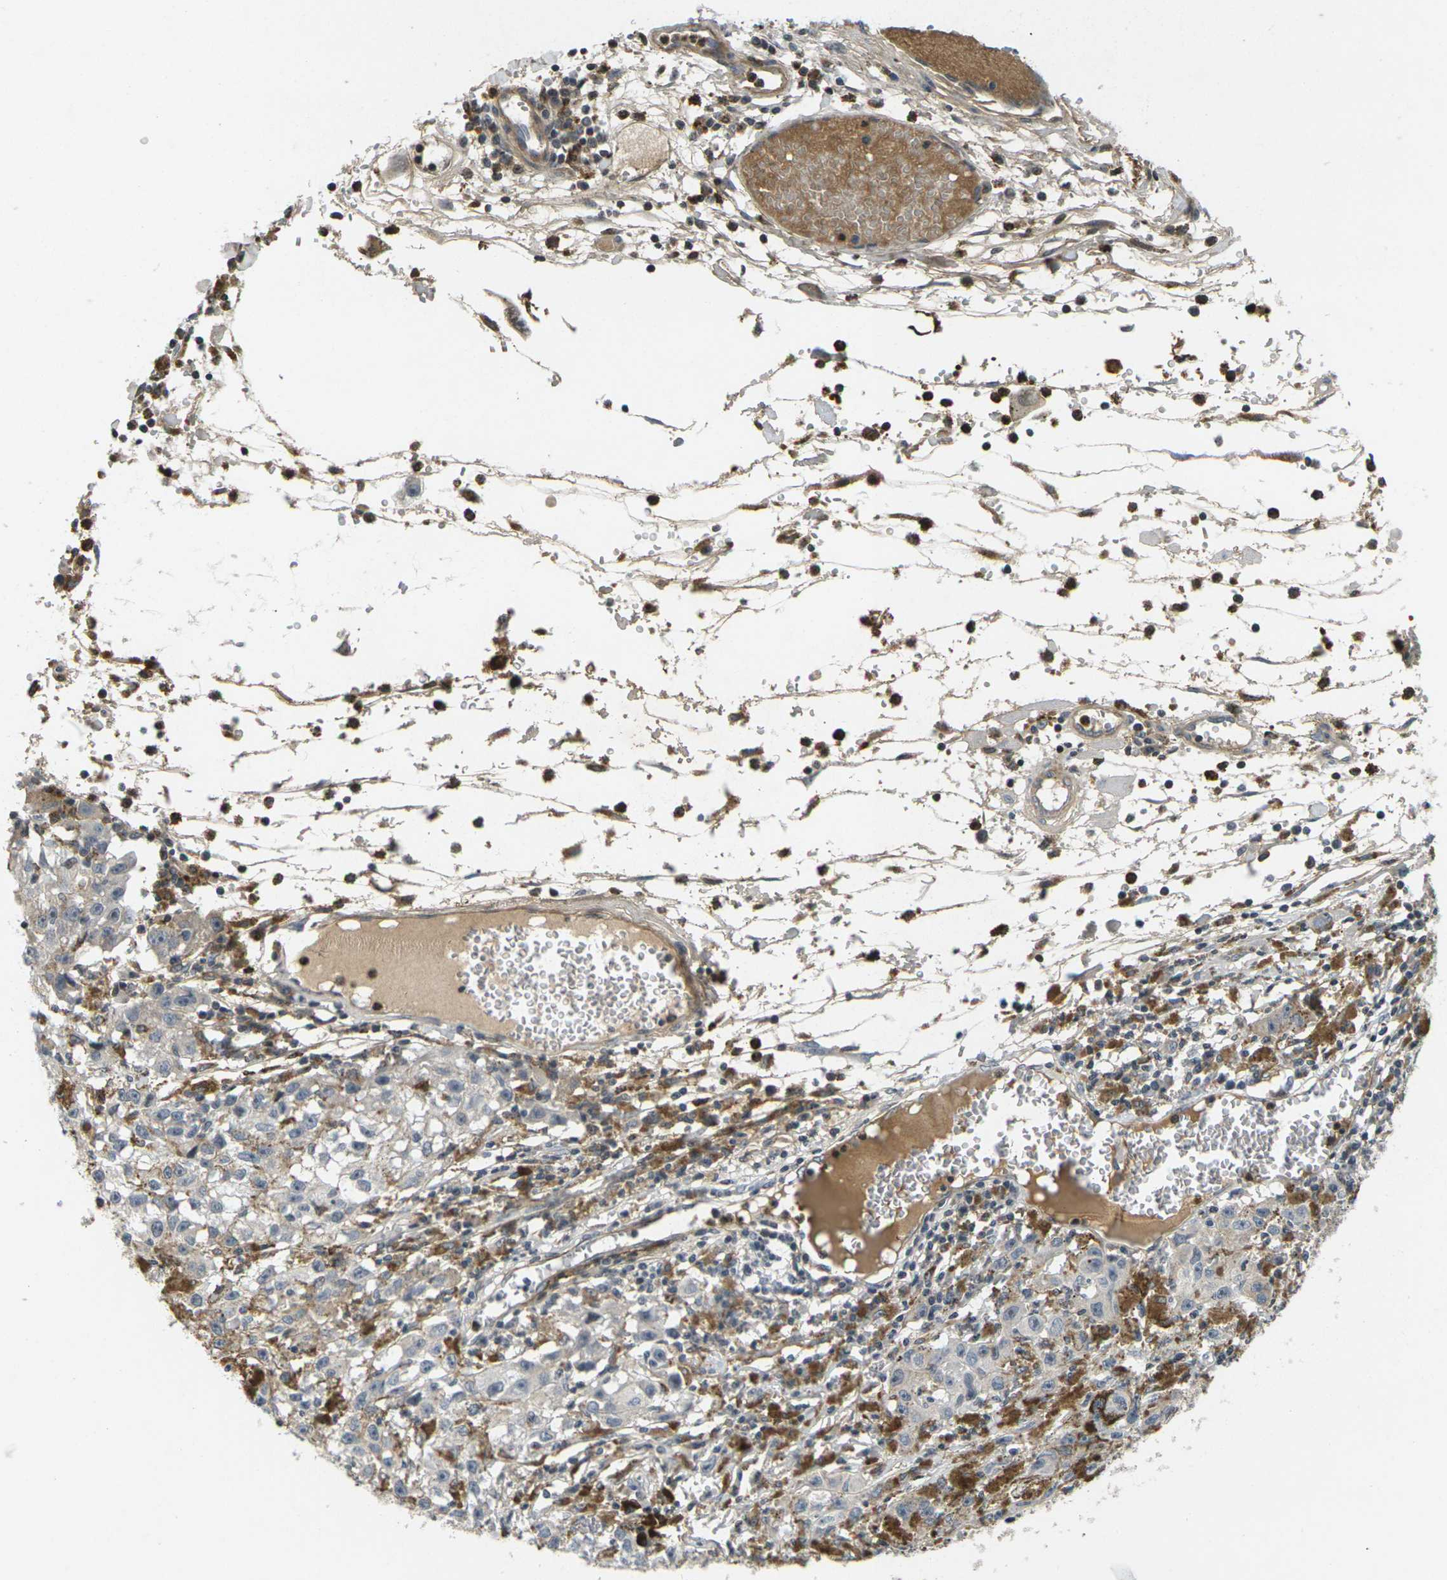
{"staining": {"intensity": "negative", "quantity": "none", "location": "none"}, "tissue": "melanoma", "cell_type": "Tumor cells", "image_type": "cancer", "snomed": [{"axis": "morphology", "description": "Malignant melanoma in situ"}, {"axis": "morphology", "description": "Malignant melanoma, NOS"}, {"axis": "topography", "description": "Skin"}], "caption": "Immunohistochemical staining of human melanoma shows no significant positivity in tumor cells.", "gene": "C1QC", "patient": {"sex": "female", "age": 88}}